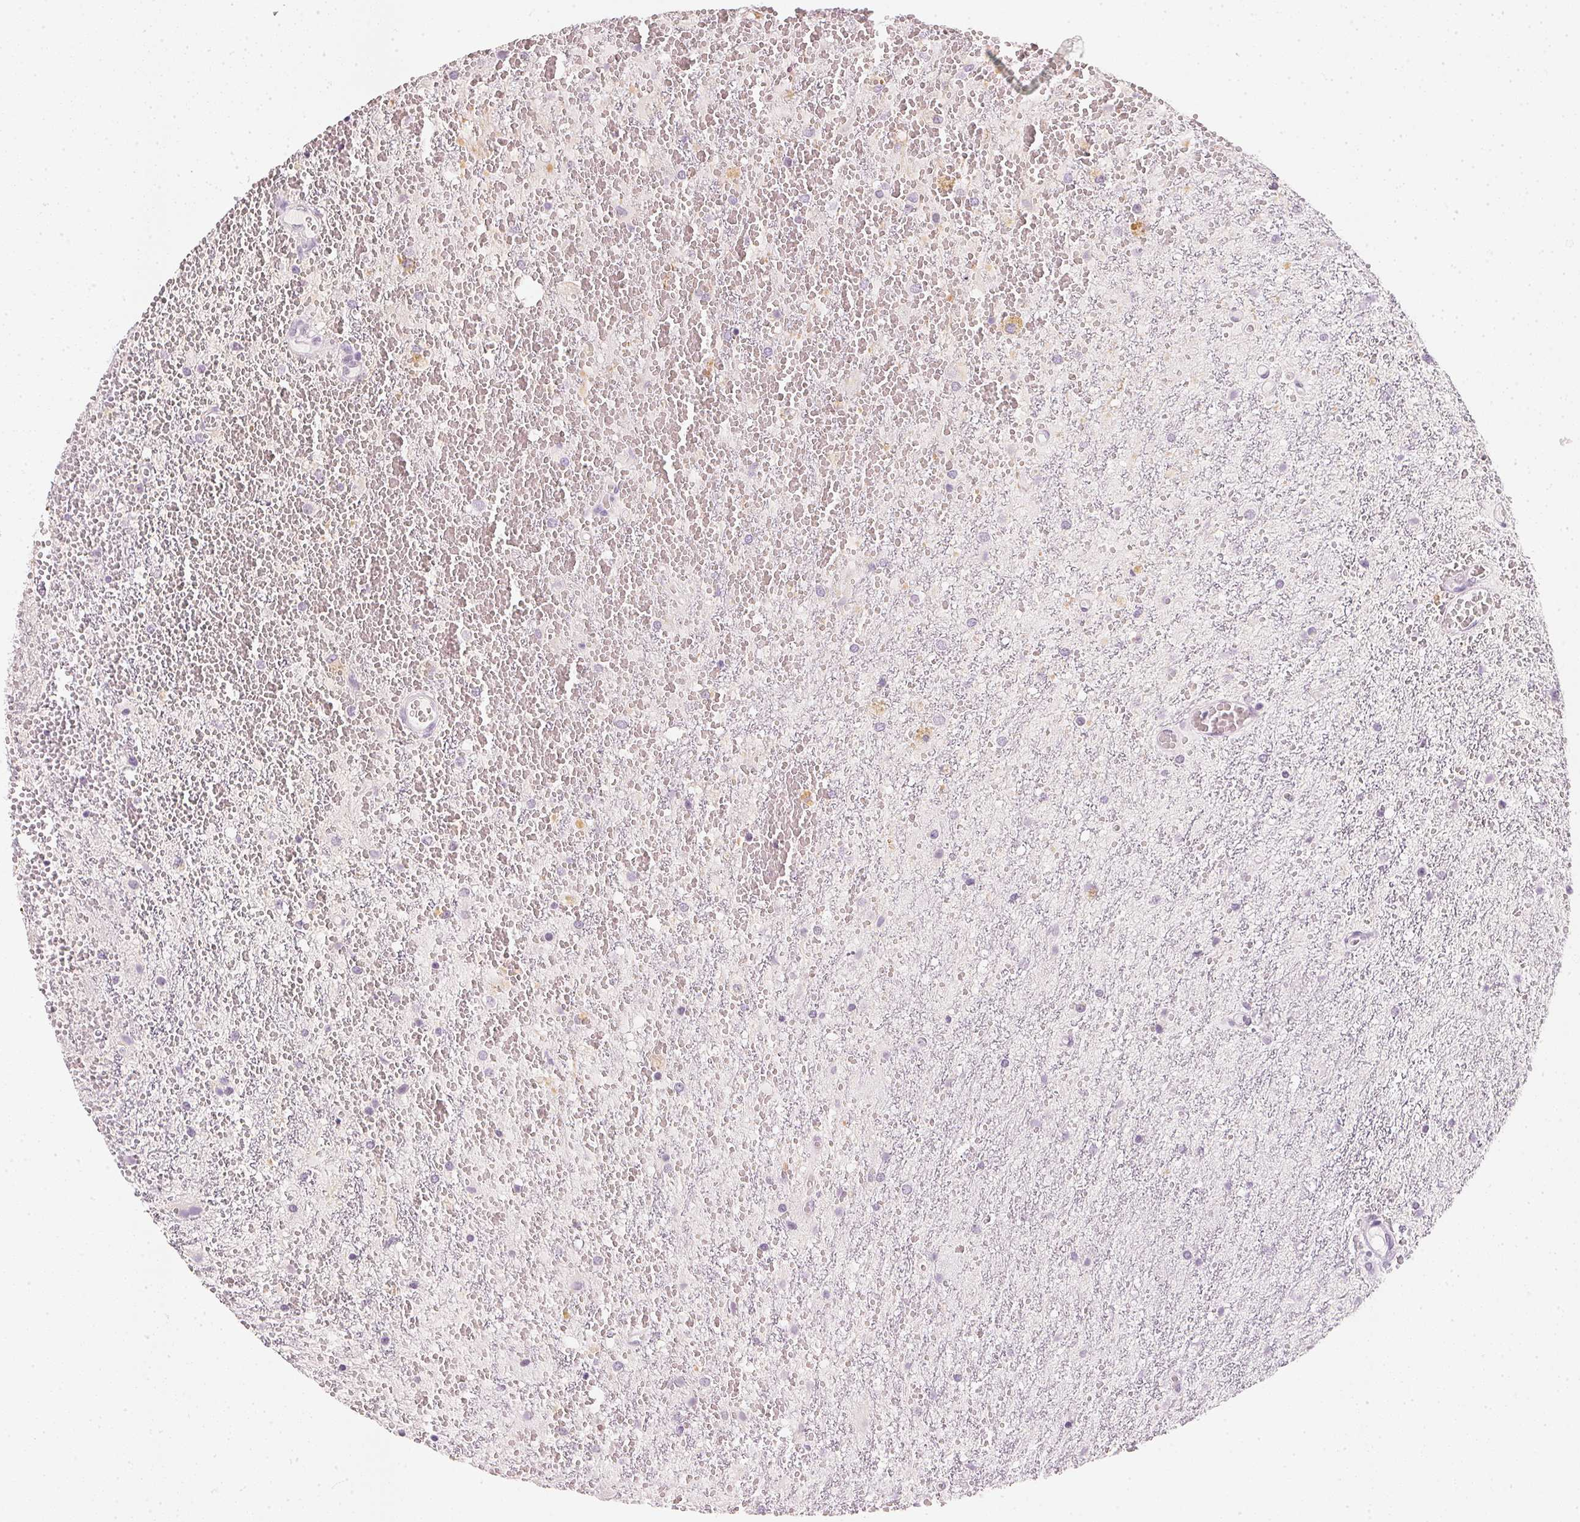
{"staining": {"intensity": "negative", "quantity": "none", "location": "none"}, "tissue": "glioma", "cell_type": "Tumor cells", "image_type": "cancer", "snomed": [{"axis": "morphology", "description": "Glioma, malignant, Low grade"}, {"axis": "topography", "description": "Cerebellum"}], "caption": "Tumor cells are negative for brown protein staining in glioma. Brightfield microscopy of immunohistochemistry (IHC) stained with DAB (brown) and hematoxylin (blue), captured at high magnification.", "gene": "CHST4", "patient": {"sex": "female", "age": 14}}